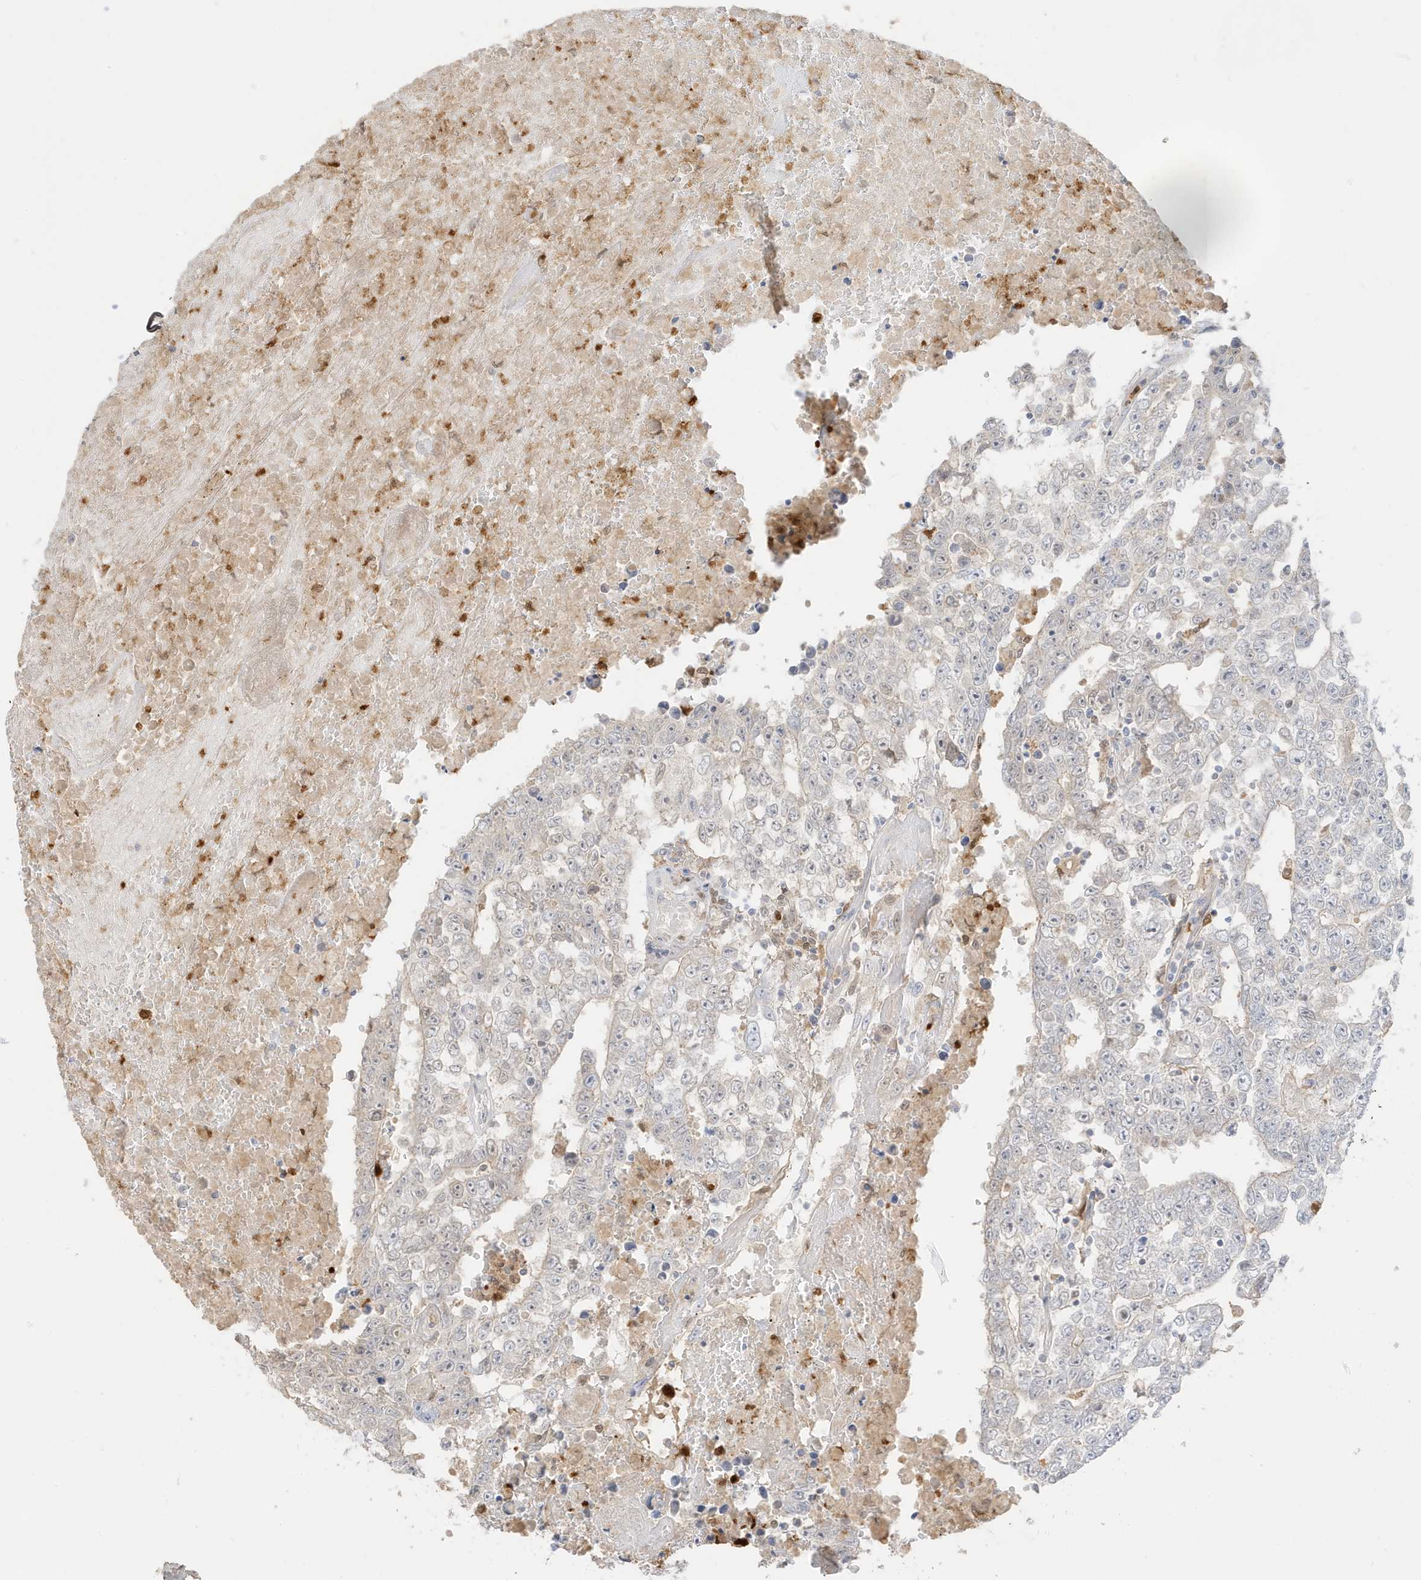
{"staining": {"intensity": "weak", "quantity": "<25%", "location": "nuclear"}, "tissue": "testis cancer", "cell_type": "Tumor cells", "image_type": "cancer", "snomed": [{"axis": "morphology", "description": "Carcinoma, Embryonal, NOS"}, {"axis": "topography", "description": "Testis"}], "caption": "DAB immunohistochemical staining of testis cancer demonstrates no significant positivity in tumor cells.", "gene": "GCA", "patient": {"sex": "male", "age": 25}}